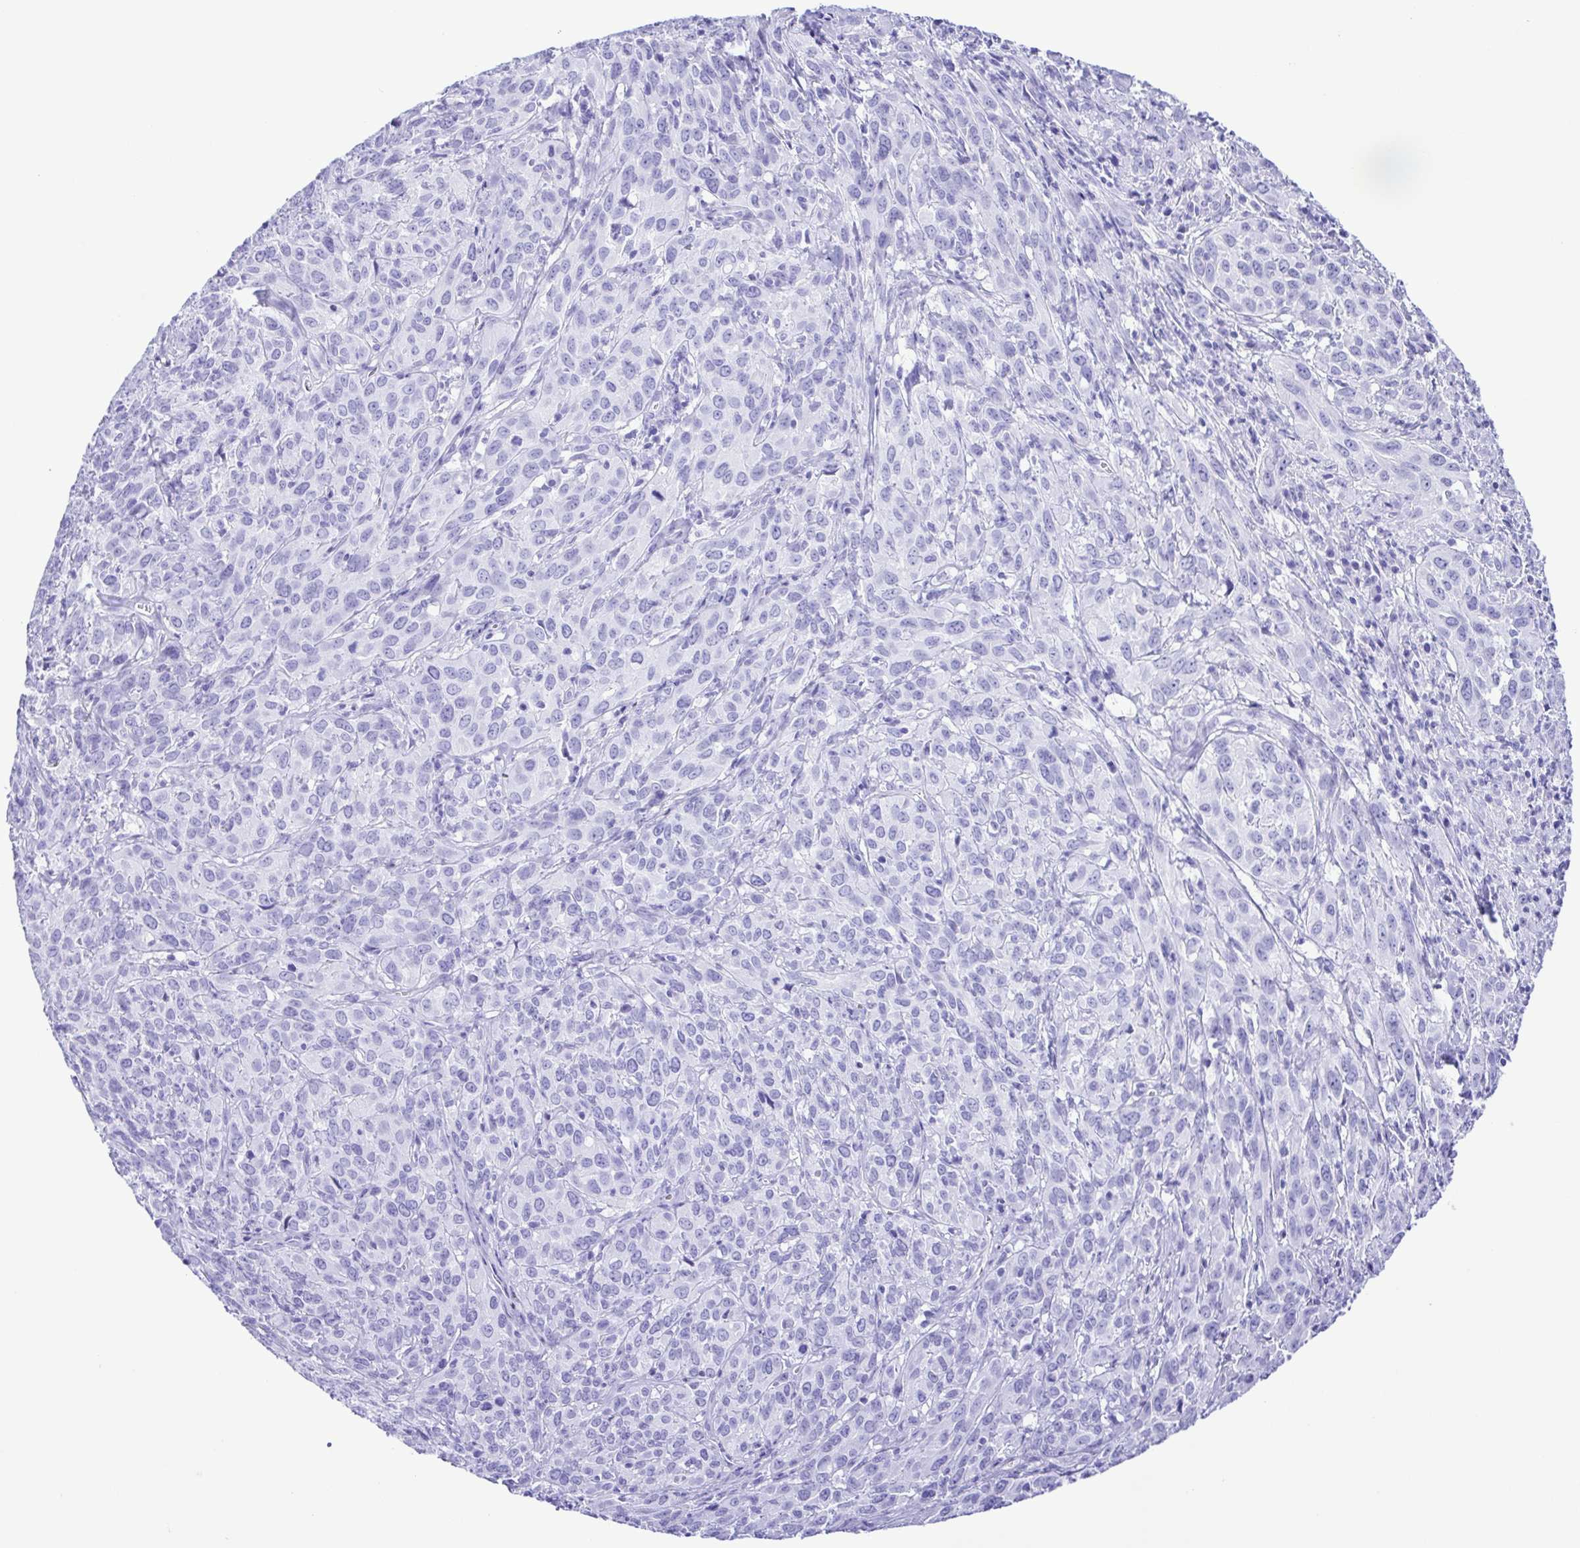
{"staining": {"intensity": "negative", "quantity": "none", "location": "none"}, "tissue": "cervical cancer", "cell_type": "Tumor cells", "image_type": "cancer", "snomed": [{"axis": "morphology", "description": "Squamous cell carcinoma, NOS"}, {"axis": "topography", "description": "Cervix"}], "caption": "High power microscopy micrograph of an IHC histopathology image of cervical squamous cell carcinoma, revealing no significant positivity in tumor cells. (DAB immunohistochemistry with hematoxylin counter stain).", "gene": "SYT1", "patient": {"sex": "female", "age": 51}}